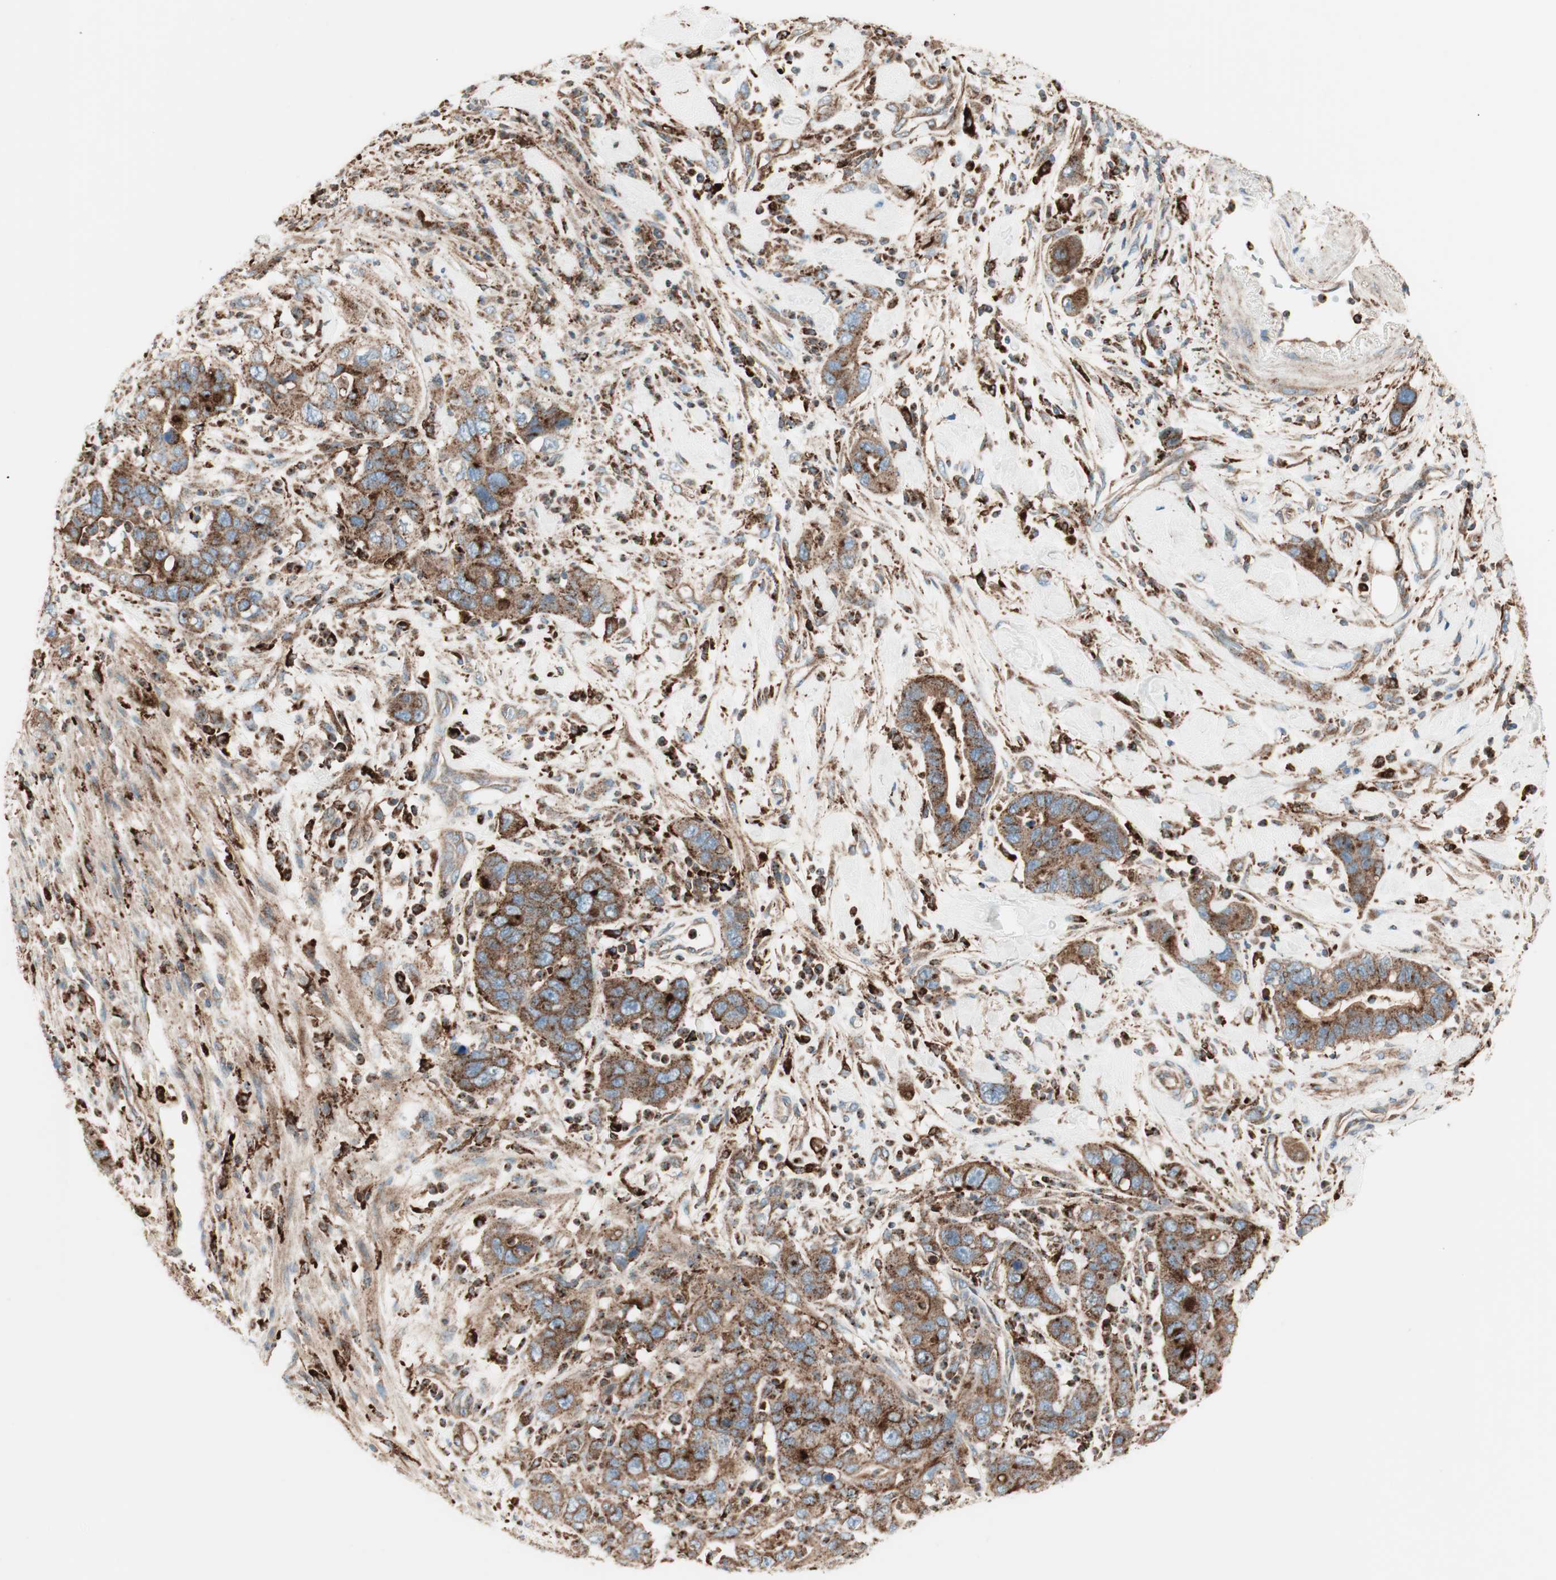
{"staining": {"intensity": "moderate", "quantity": "25%-75%", "location": "cytoplasmic/membranous"}, "tissue": "pancreatic cancer", "cell_type": "Tumor cells", "image_type": "cancer", "snomed": [{"axis": "morphology", "description": "Adenocarcinoma, NOS"}, {"axis": "topography", "description": "Pancreas"}], "caption": "Brown immunohistochemical staining in human adenocarcinoma (pancreatic) exhibits moderate cytoplasmic/membranous expression in approximately 25%-75% of tumor cells.", "gene": "ATP6V1G1", "patient": {"sex": "female", "age": 71}}